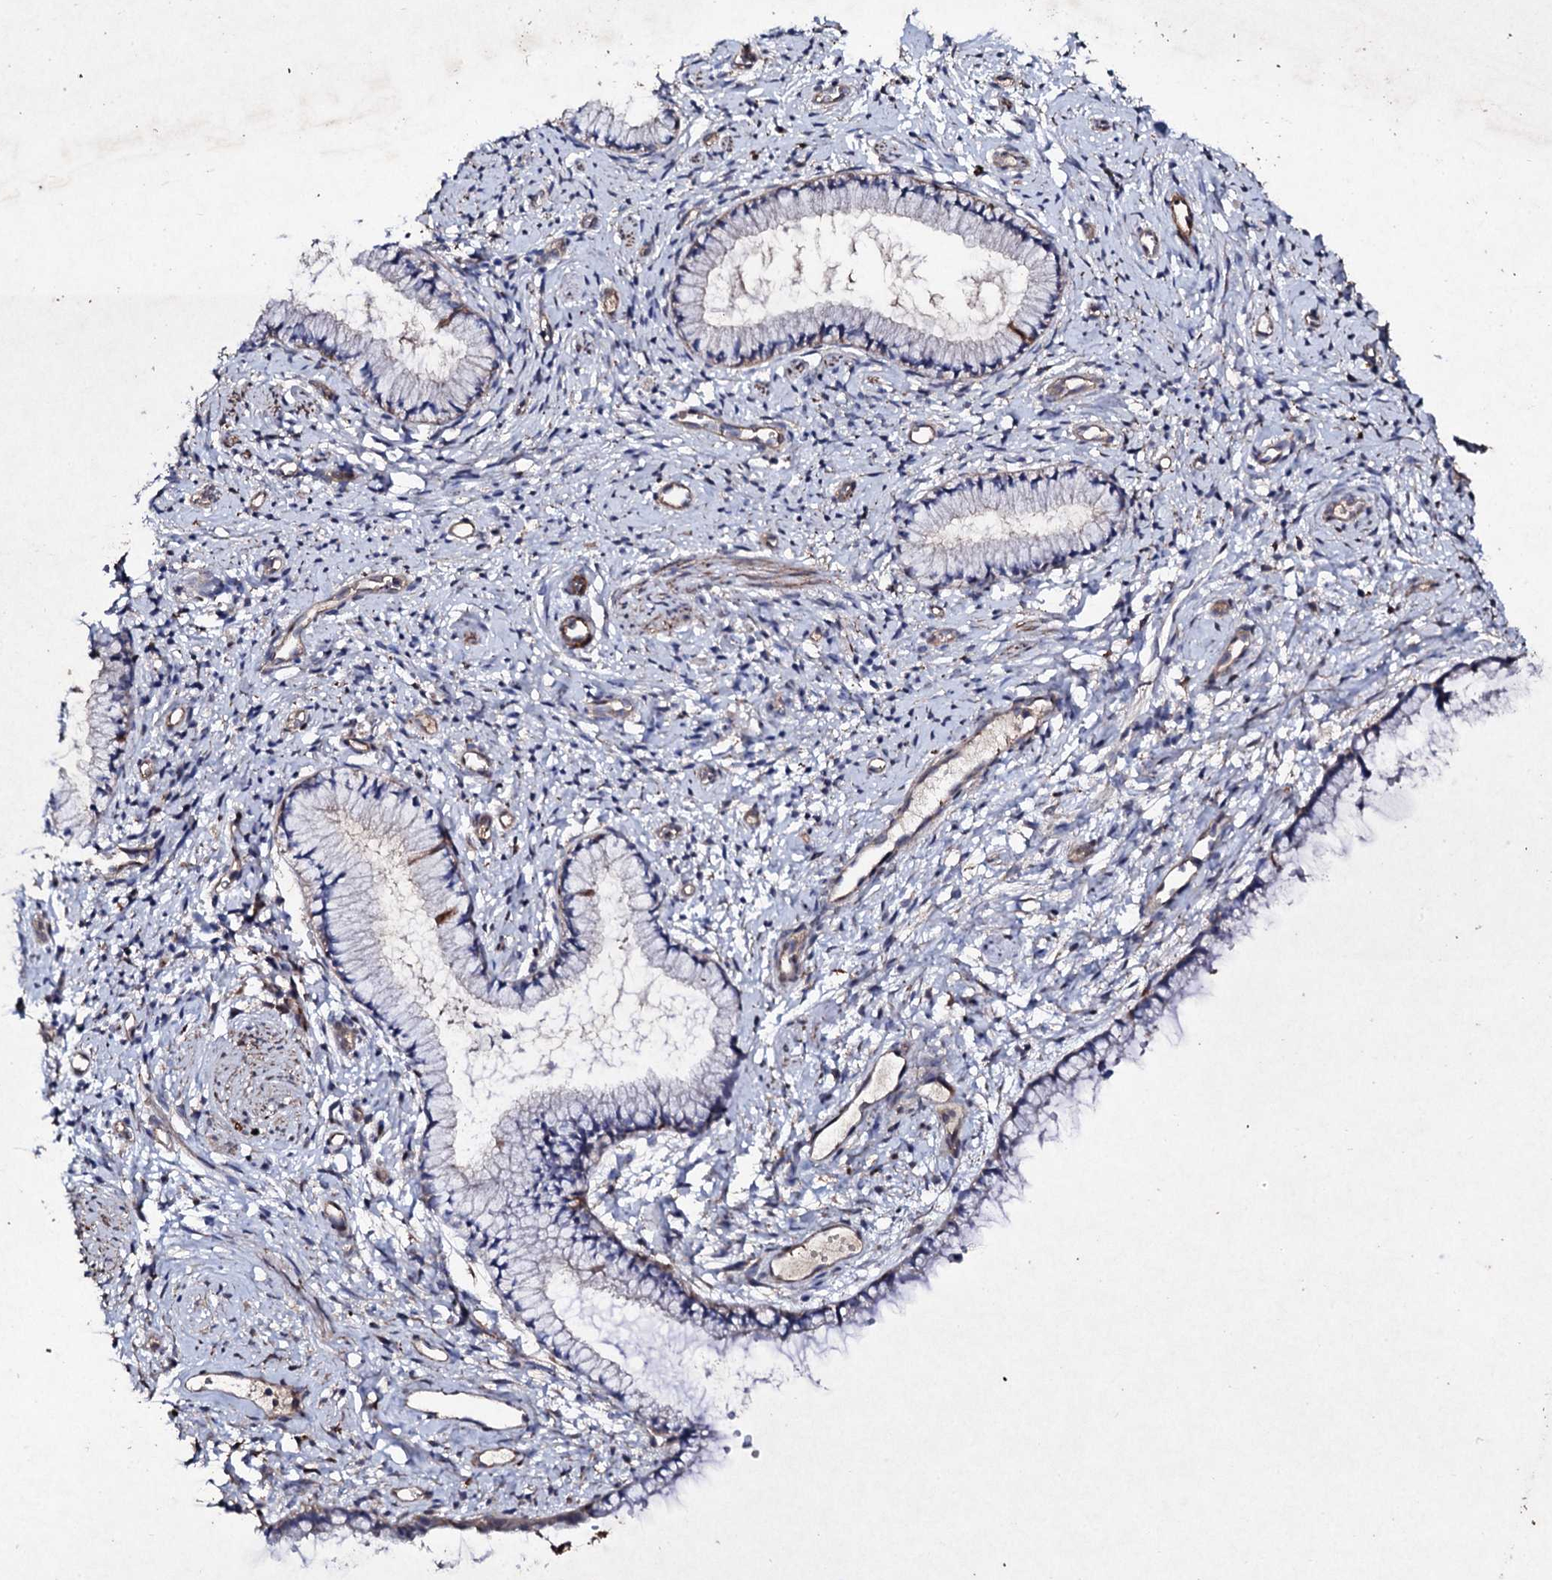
{"staining": {"intensity": "moderate", "quantity": "25%-75%", "location": "cytoplasmic/membranous"}, "tissue": "cervix", "cell_type": "Glandular cells", "image_type": "normal", "snomed": [{"axis": "morphology", "description": "Normal tissue, NOS"}, {"axis": "topography", "description": "Cervix"}], "caption": "Approximately 25%-75% of glandular cells in benign human cervix display moderate cytoplasmic/membranous protein positivity as visualized by brown immunohistochemical staining.", "gene": "MOCOS", "patient": {"sex": "female", "age": 57}}